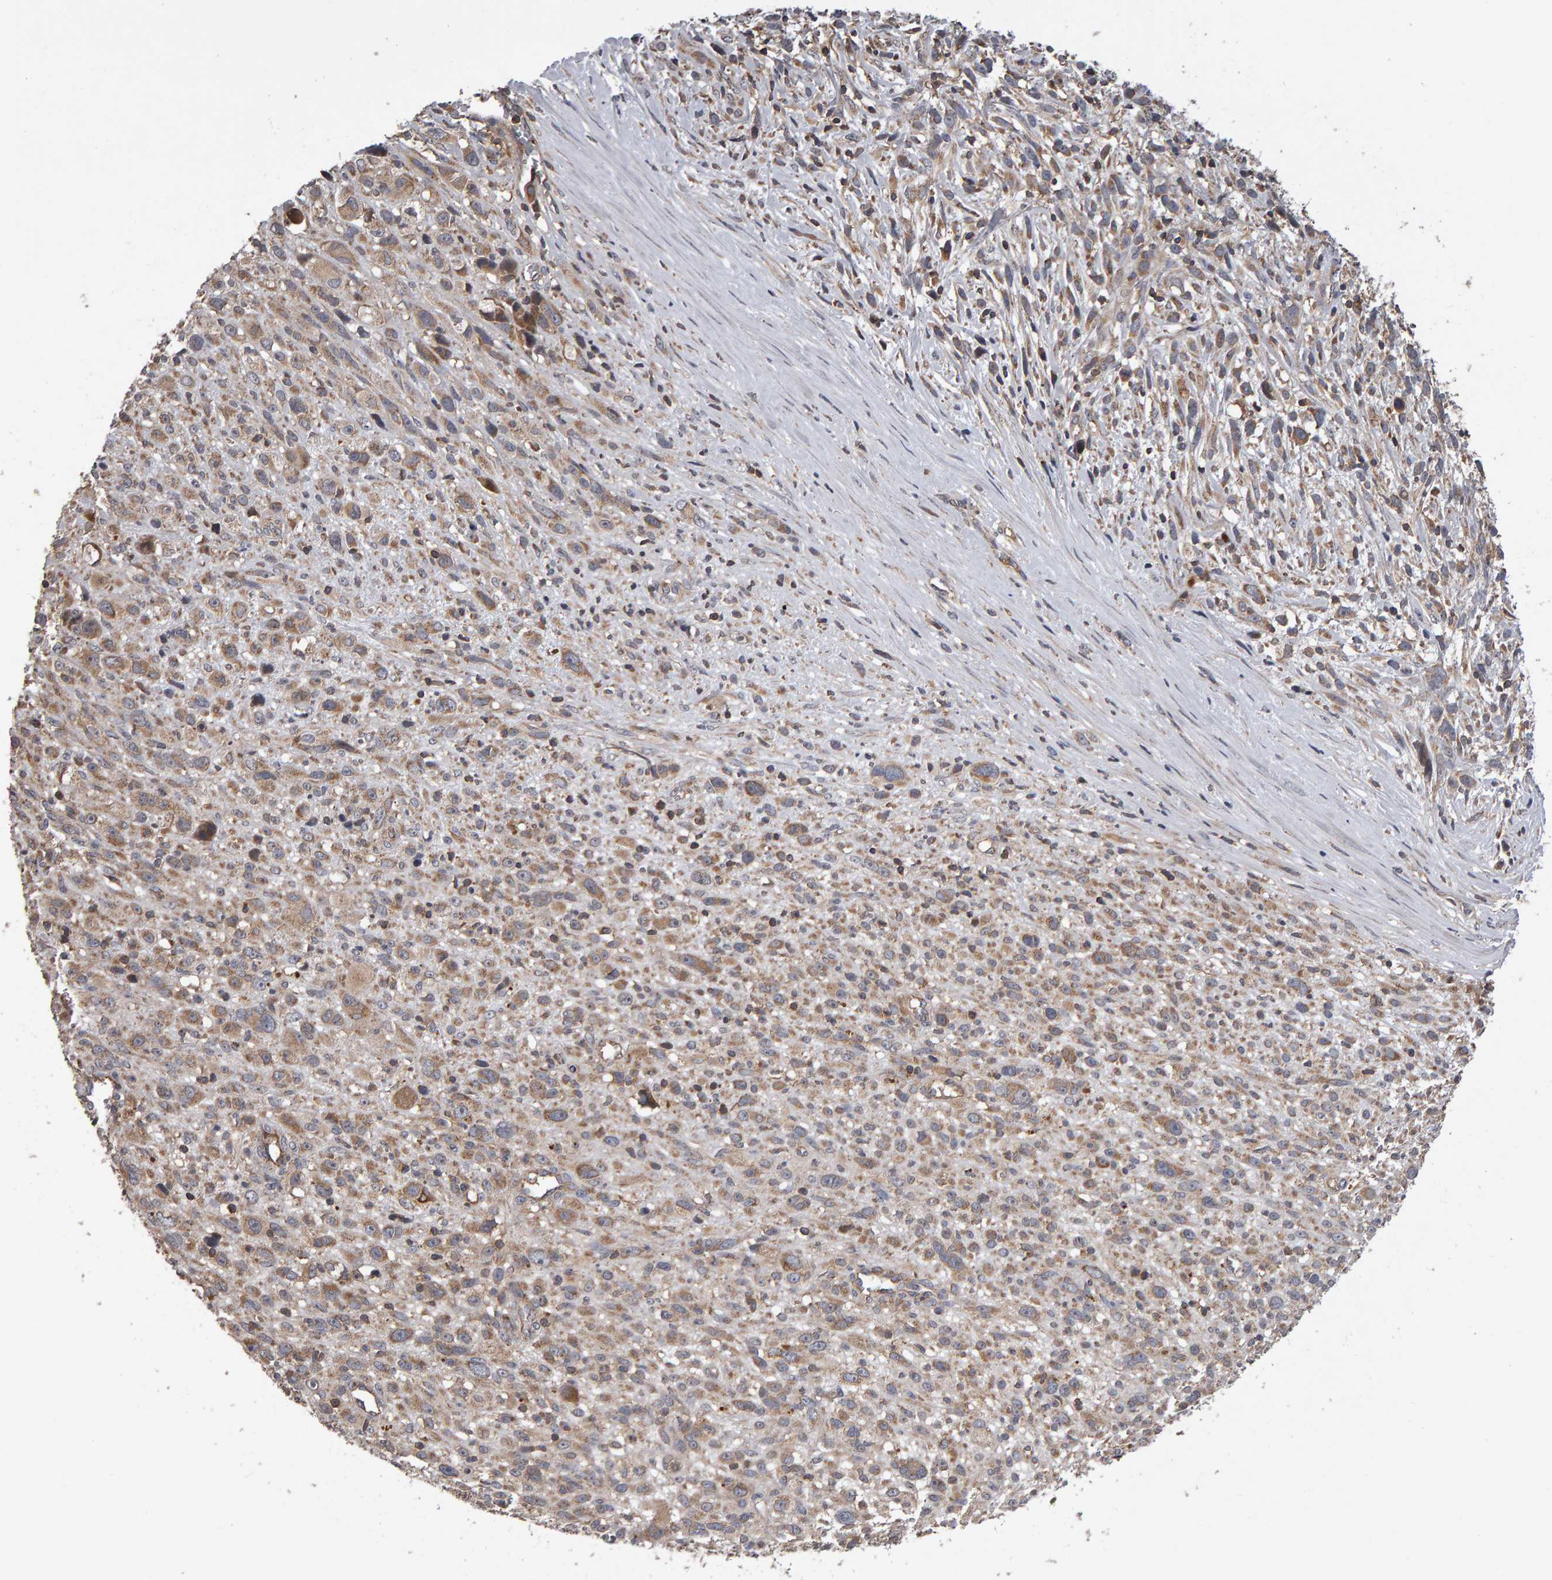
{"staining": {"intensity": "weak", "quantity": ">75%", "location": "cytoplasmic/membranous"}, "tissue": "melanoma", "cell_type": "Tumor cells", "image_type": "cancer", "snomed": [{"axis": "morphology", "description": "Malignant melanoma, NOS"}, {"axis": "topography", "description": "Skin"}], "caption": "Protein staining displays weak cytoplasmic/membranous positivity in about >75% of tumor cells in melanoma. (DAB = brown stain, brightfield microscopy at high magnification).", "gene": "PGS1", "patient": {"sex": "female", "age": 55}}